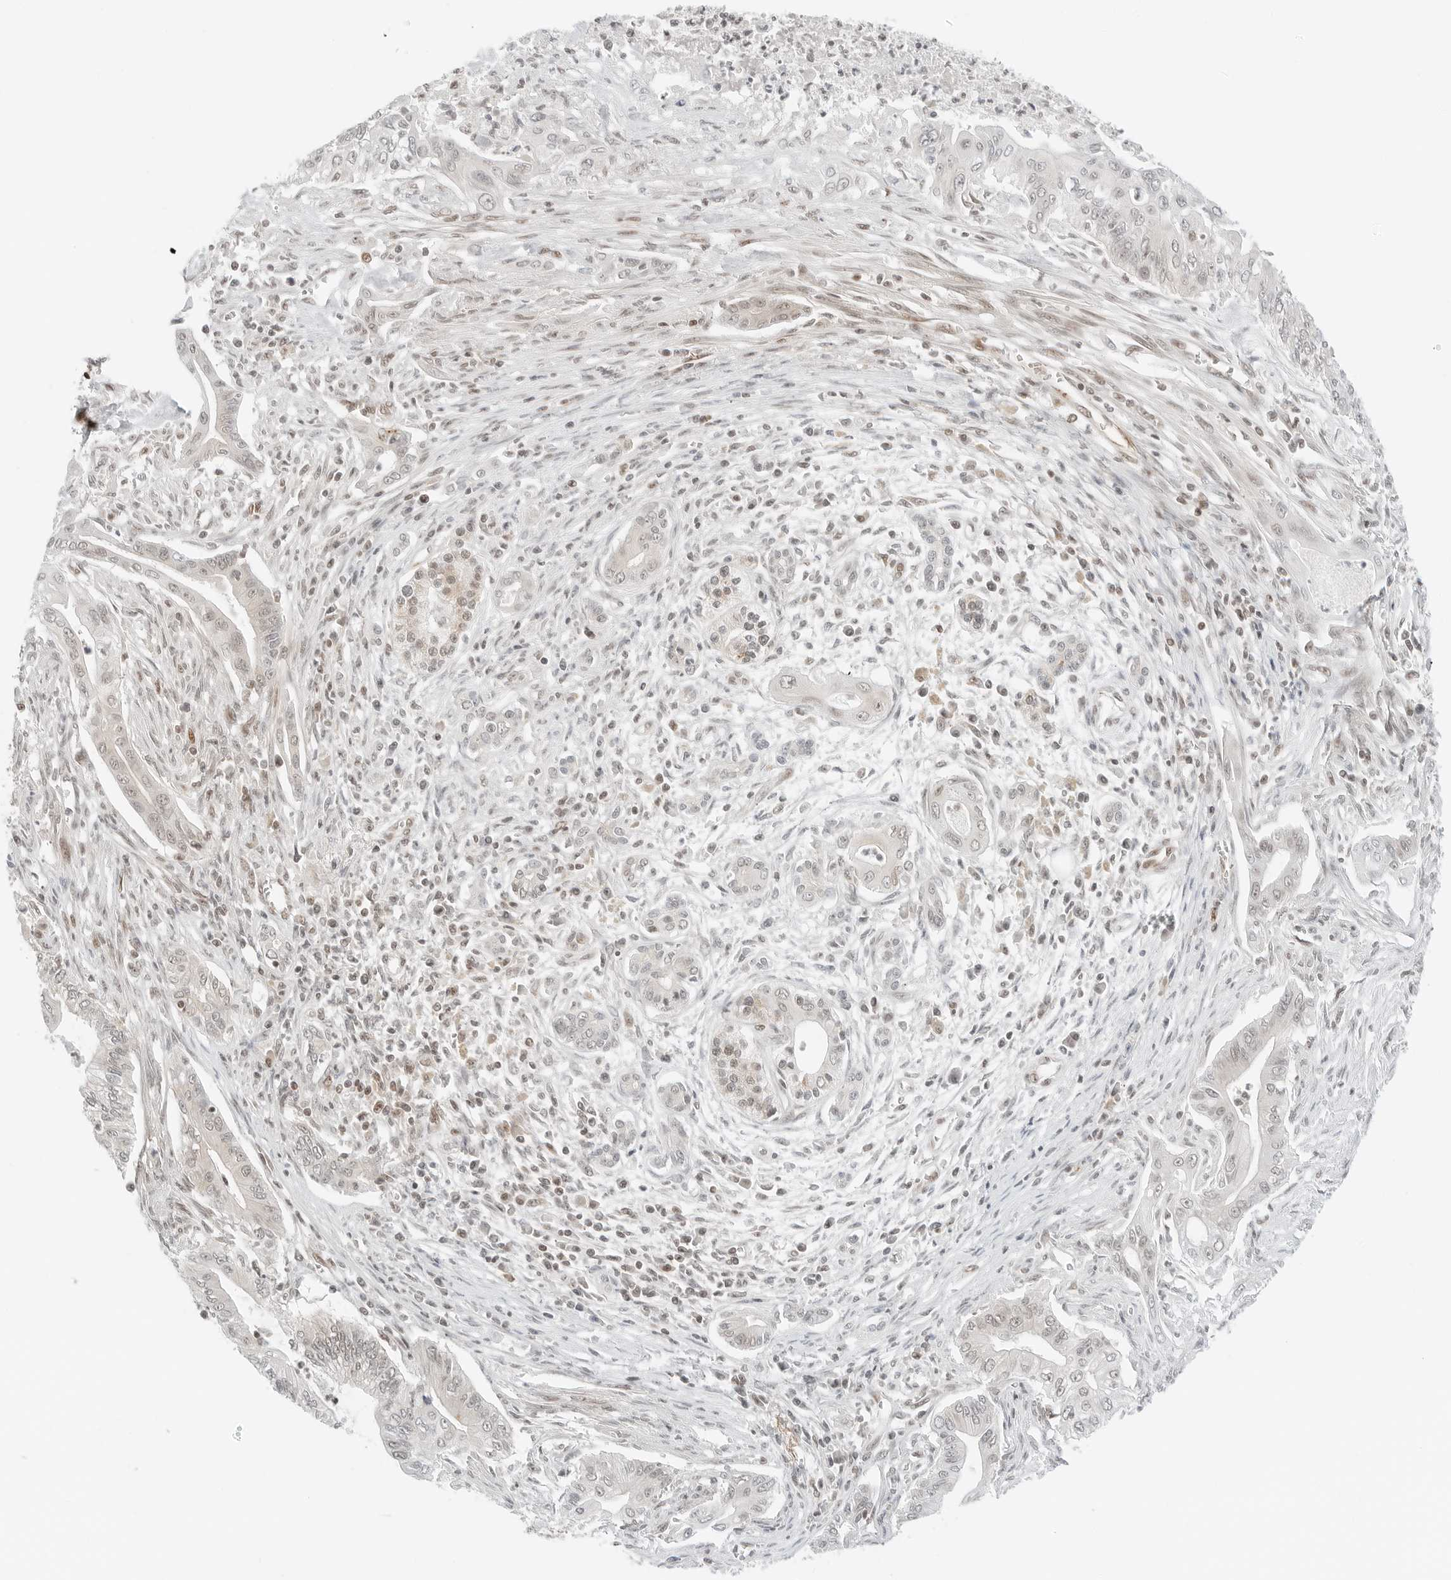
{"staining": {"intensity": "weak", "quantity": "<25%", "location": "nuclear"}, "tissue": "pancreatic cancer", "cell_type": "Tumor cells", "image_type": "cancer", "snomed": [{"axis": "morphology", "description": "Adenocarcinoma, NOS"}, {"axis": "topography", "description": "Pancreas"}], "caption": "Immunohistochemistry image of human pancreatic adenocarcinoma stained for a protein (brown), which displays no expression in tumor cells.", "gene": "CRTC2", "patient": {"sex": "male", "age": 58}}